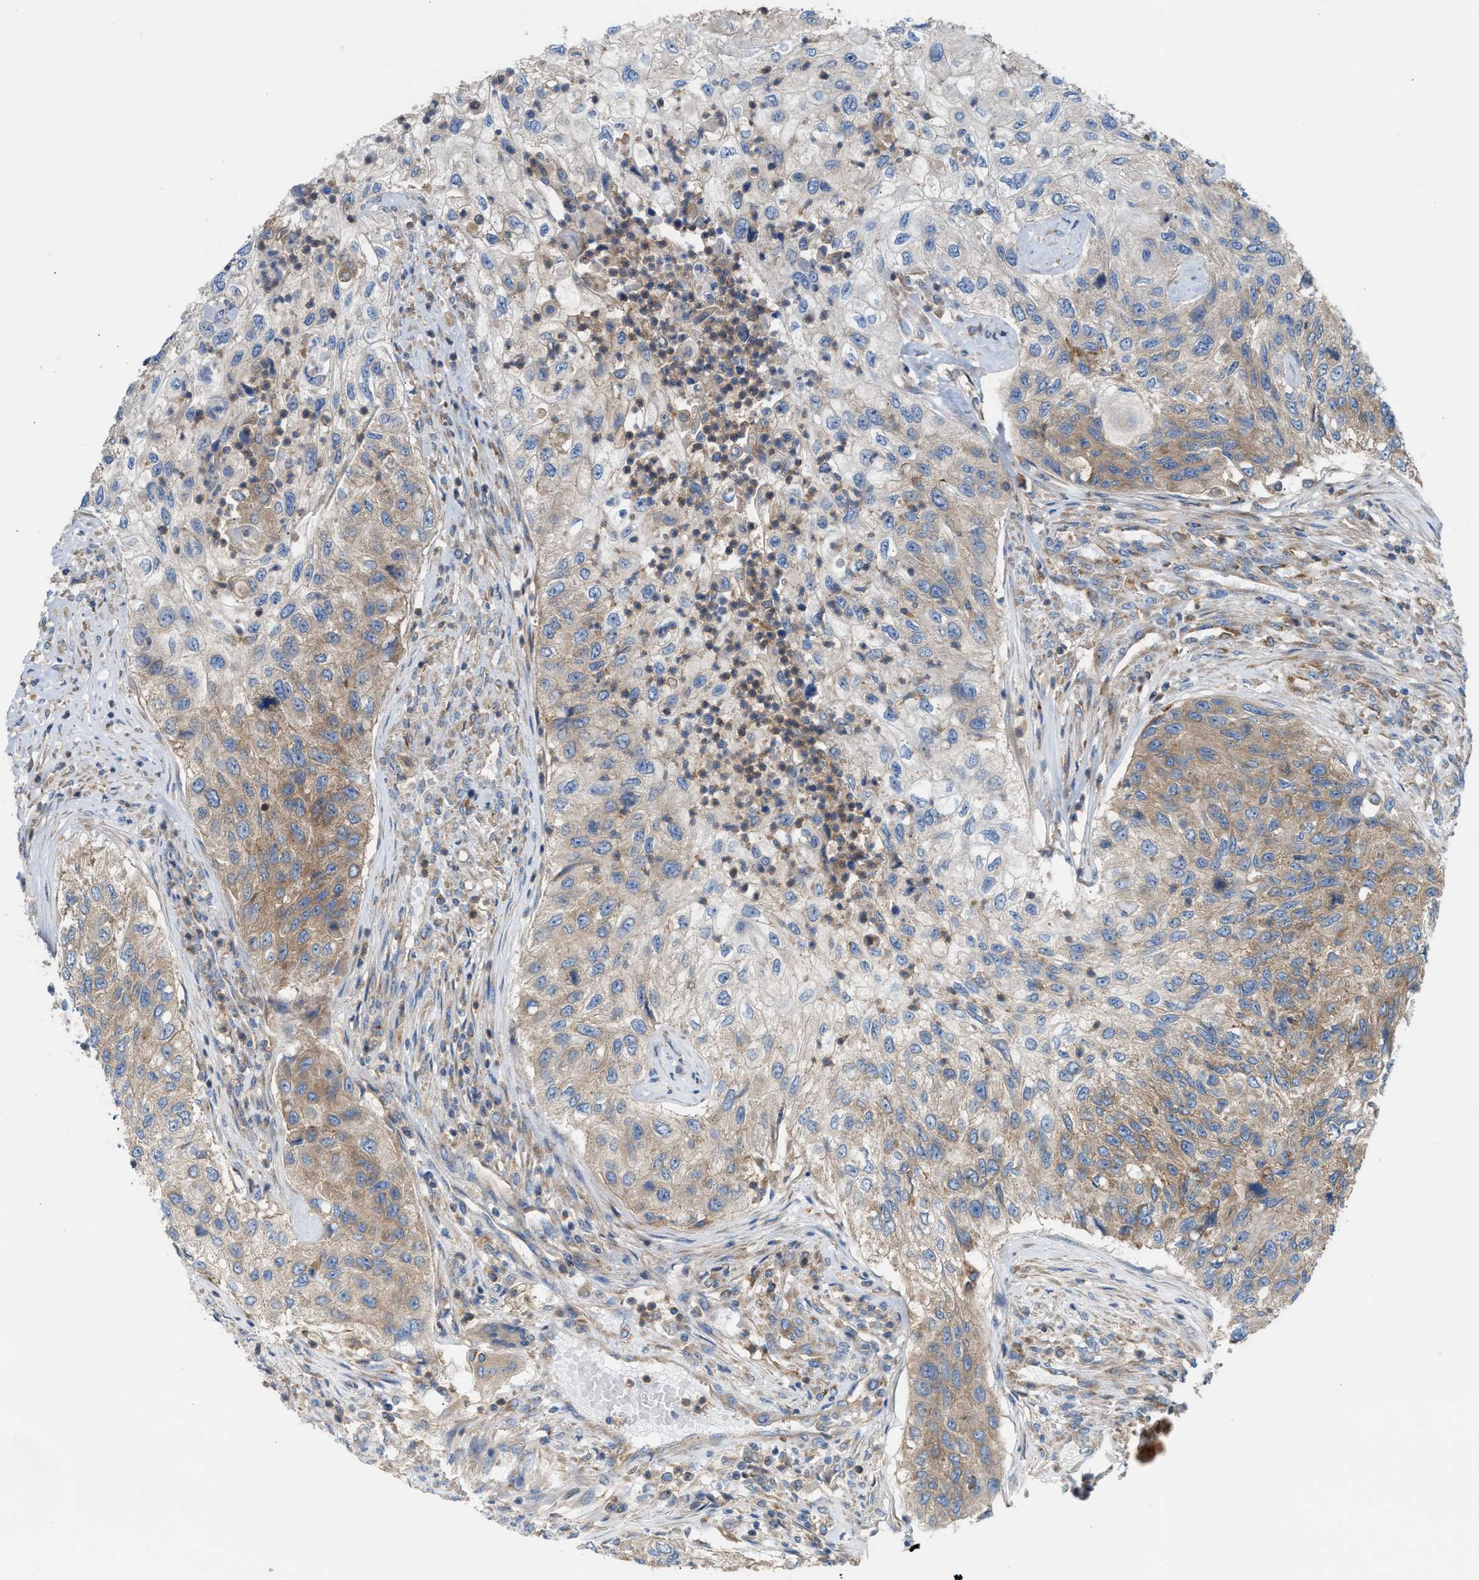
{"staining": {"intensity": "weak", "quantity": ">75%", "location": "cytoplasmic/membranous"}, "tissue": "urothelial cancer", "cell_type": "Tumor cells", "image_type": "cancer", "snomed": [{"axis": "morphology", "description": "Urothelial carcinoma, High grade"}, {"axis": "topography", "description": "Urinary bladder"}], "caption": "High-grade urothelial carcinoma tissue demonstrates weak cytoplasmic/membranous positivity in approximately >75% of tumor cells (DAB = brown stain, brightfield microscopy at high magnification).", "gene": "TBC1D15", "patient": {"sex": "female", "age": 60}}